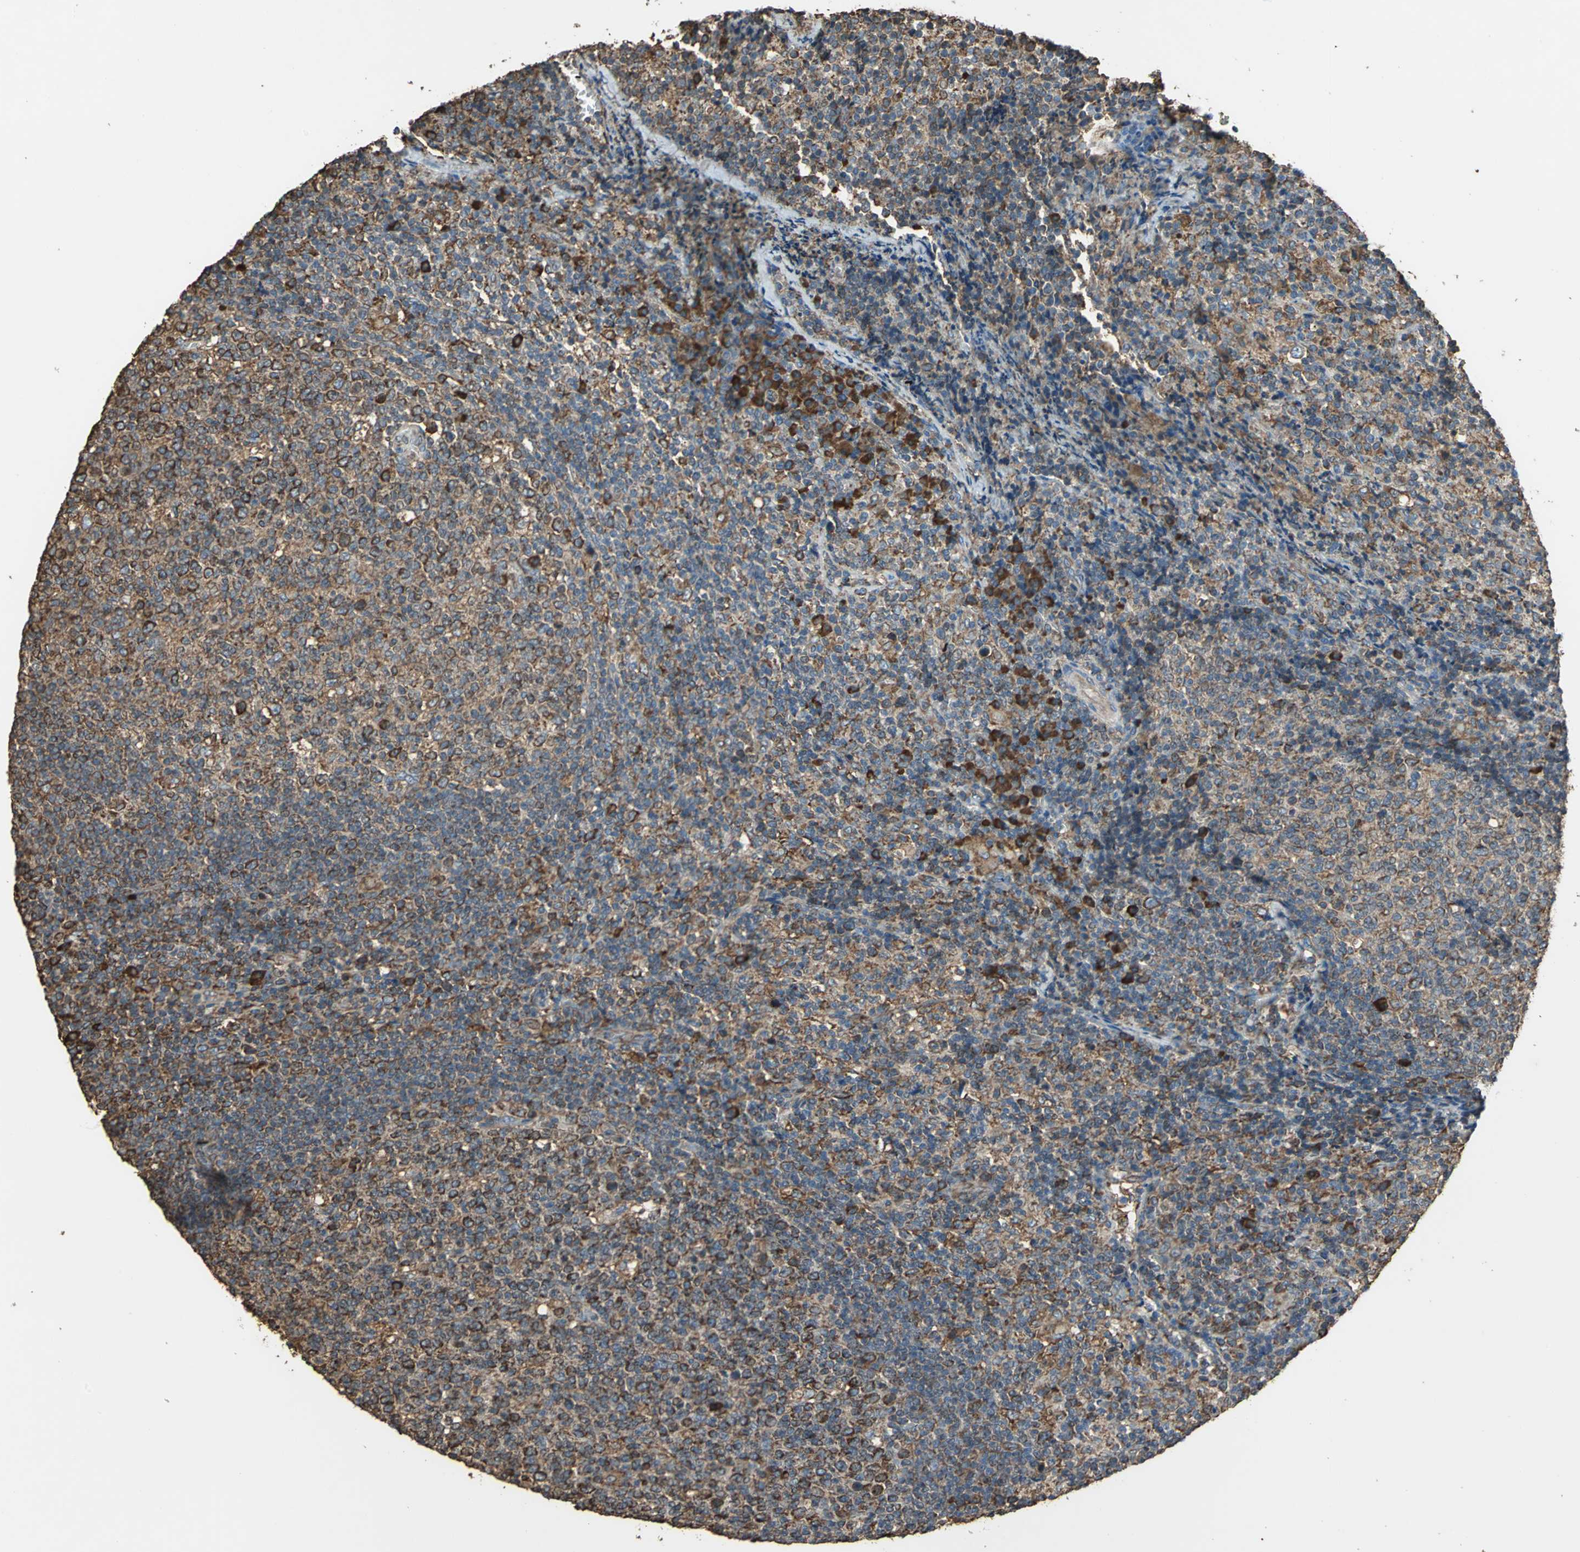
{"staining": {"intensity": "strong", "quantity": ">75%", "location": "cytoplasmic/membranous"}, "tissue": "lymph node", "cell_type": "Germinal center cells", "image_type": "normal", "snomed": [{"axis": "morphology", "description": "Normal tissue, NOS"}, {"axis": "morphology", "description": "Inflammation, NOS"}, {"axis": "topography", "description": "Lymph node"}], "caption": "Lymph node stained with immunohistochemistry shows strong cytoplasmic/membranous expression in approximately >75% of germinal center cells.", "gene": "GPANK1", "patient": {"sex": "male", "age": 55}}